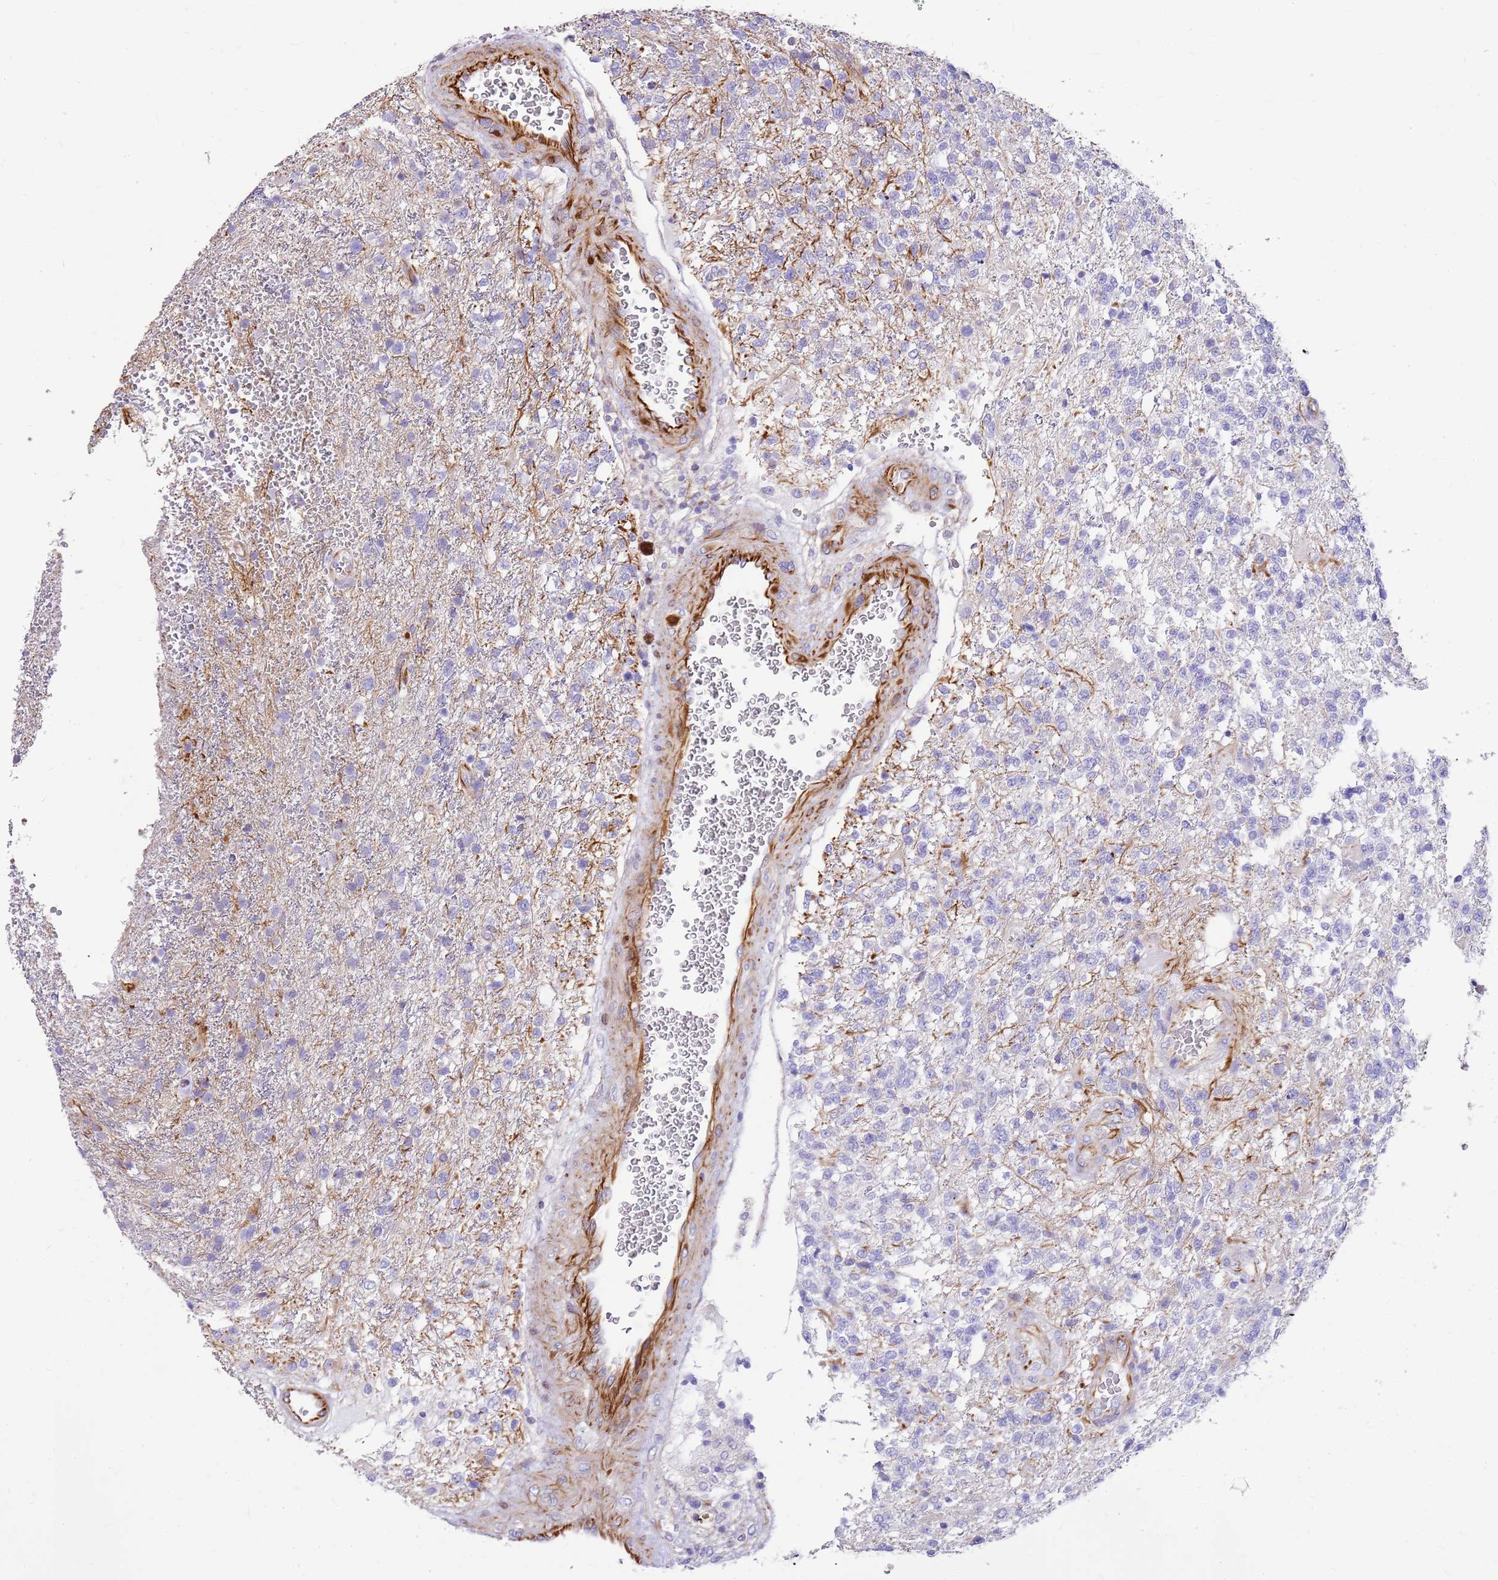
{"staining": {"intensity": "negative", "quantity": "none", "location": "none"}, "tissue": "glioma", "cell_type": "Tumor cells", "image_type": "cancer", "snomed": [{"axis": "morphology", "description": "Glioma, malignant, High grade"}, {"axis": "topography", "description": "Brain"}], "caption": "Tumor cells are negative for brown protein staining in malignant glioma (high-grade).", "gene": "ZDHHC1", "patient": {"sex": "male", "age": 56}}